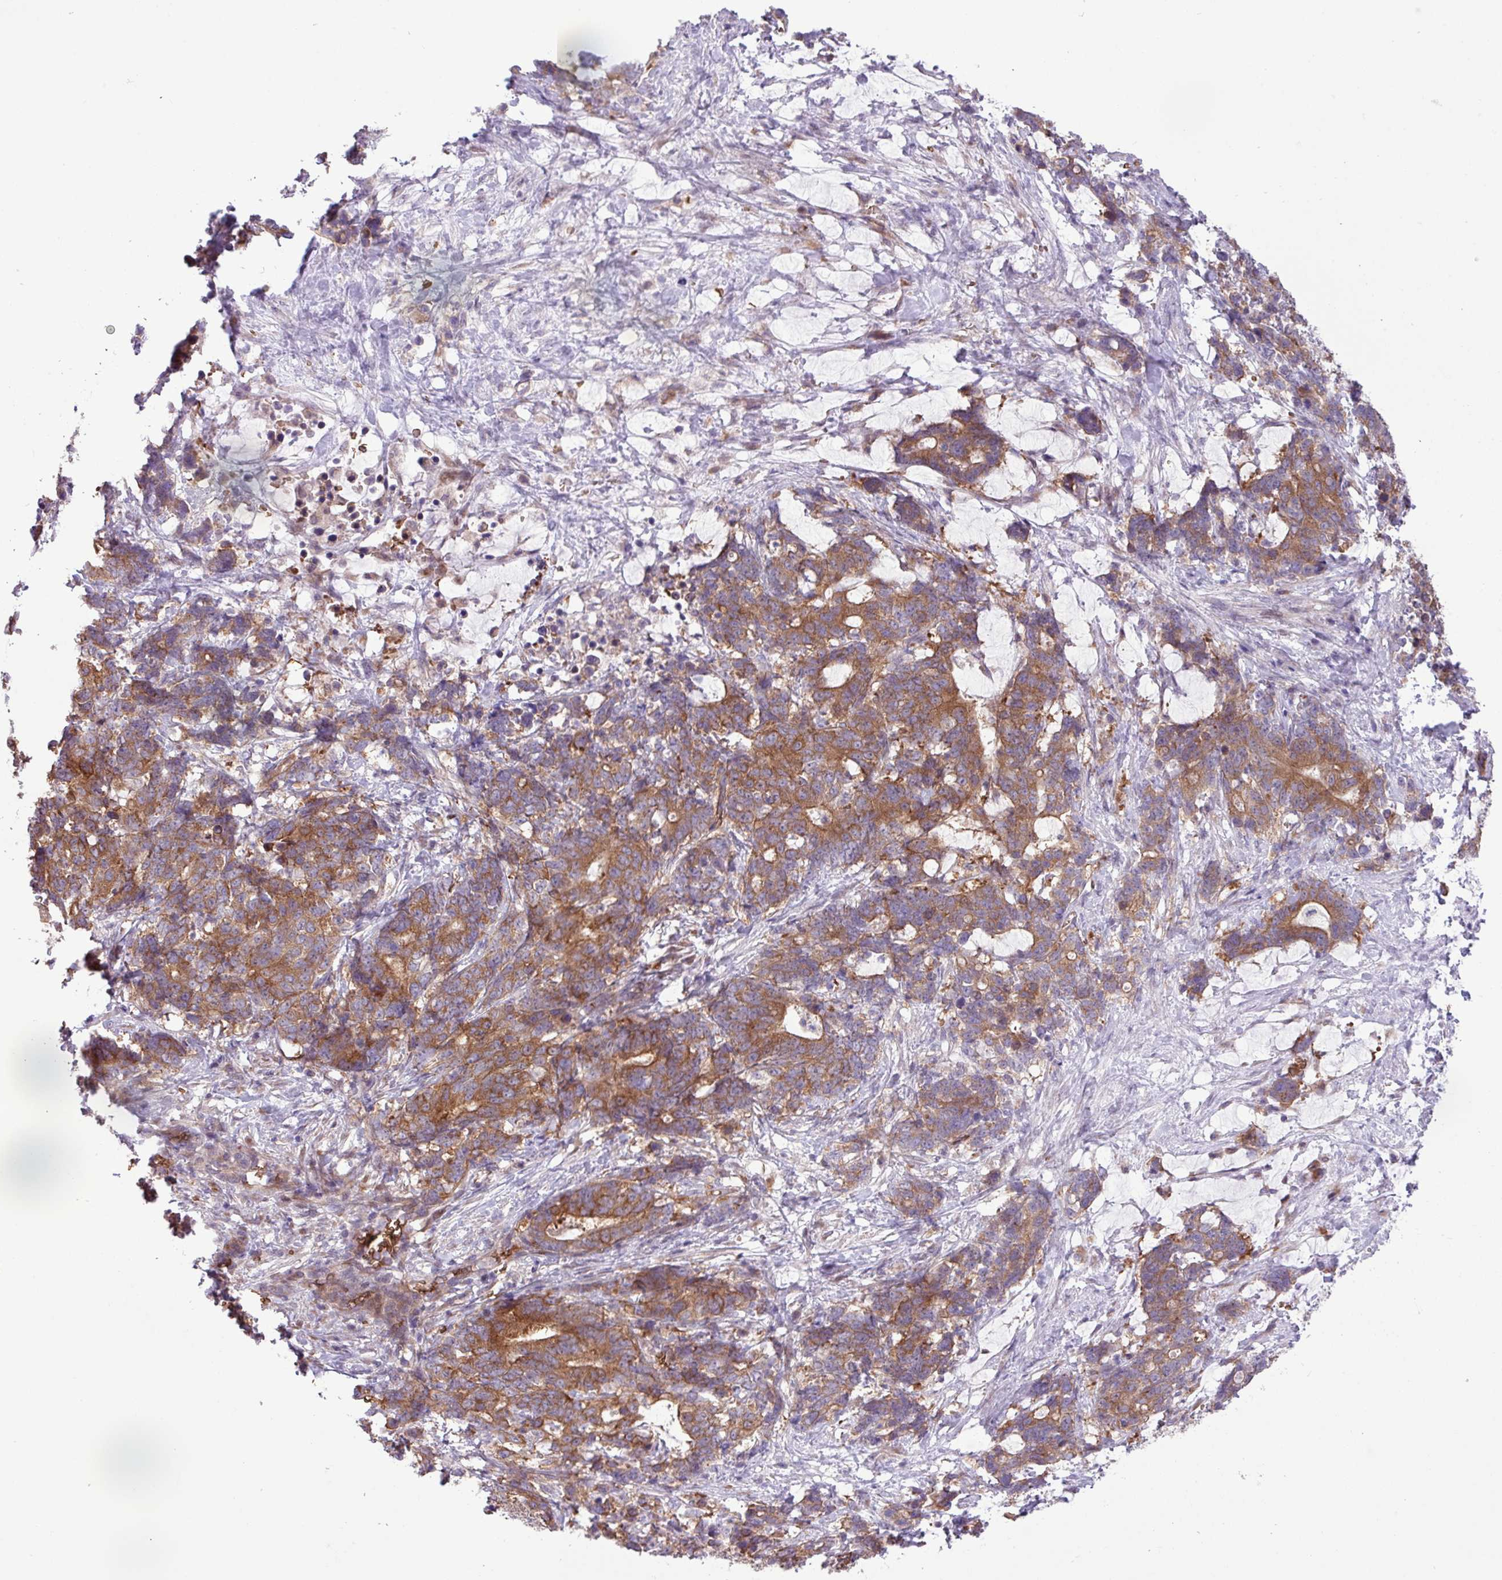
{"staining": {"intensity": "moderate", "quantity": ">75%", "location": "cytoplasmic/membranous"}, "tissue": "stomach cancer", "cell_type": "Tumor cells", "image_type": "cancer", "snomed": [{"axis": "morphology", "description": "Normal tissue, NOS"}, {"axis": "morphology", "description": "Adenocarcinoma, NOS"}, {"axis": "topography", "description": "Stomach"}], "caption": "Stomach cancer stained for a protein (brown) displays moderate cytoplasmic/membranous positive staining in approximately >75% of tumor cells.", "gene": "RAD21L1", "patient": {"sex": "female", "age": 64}}